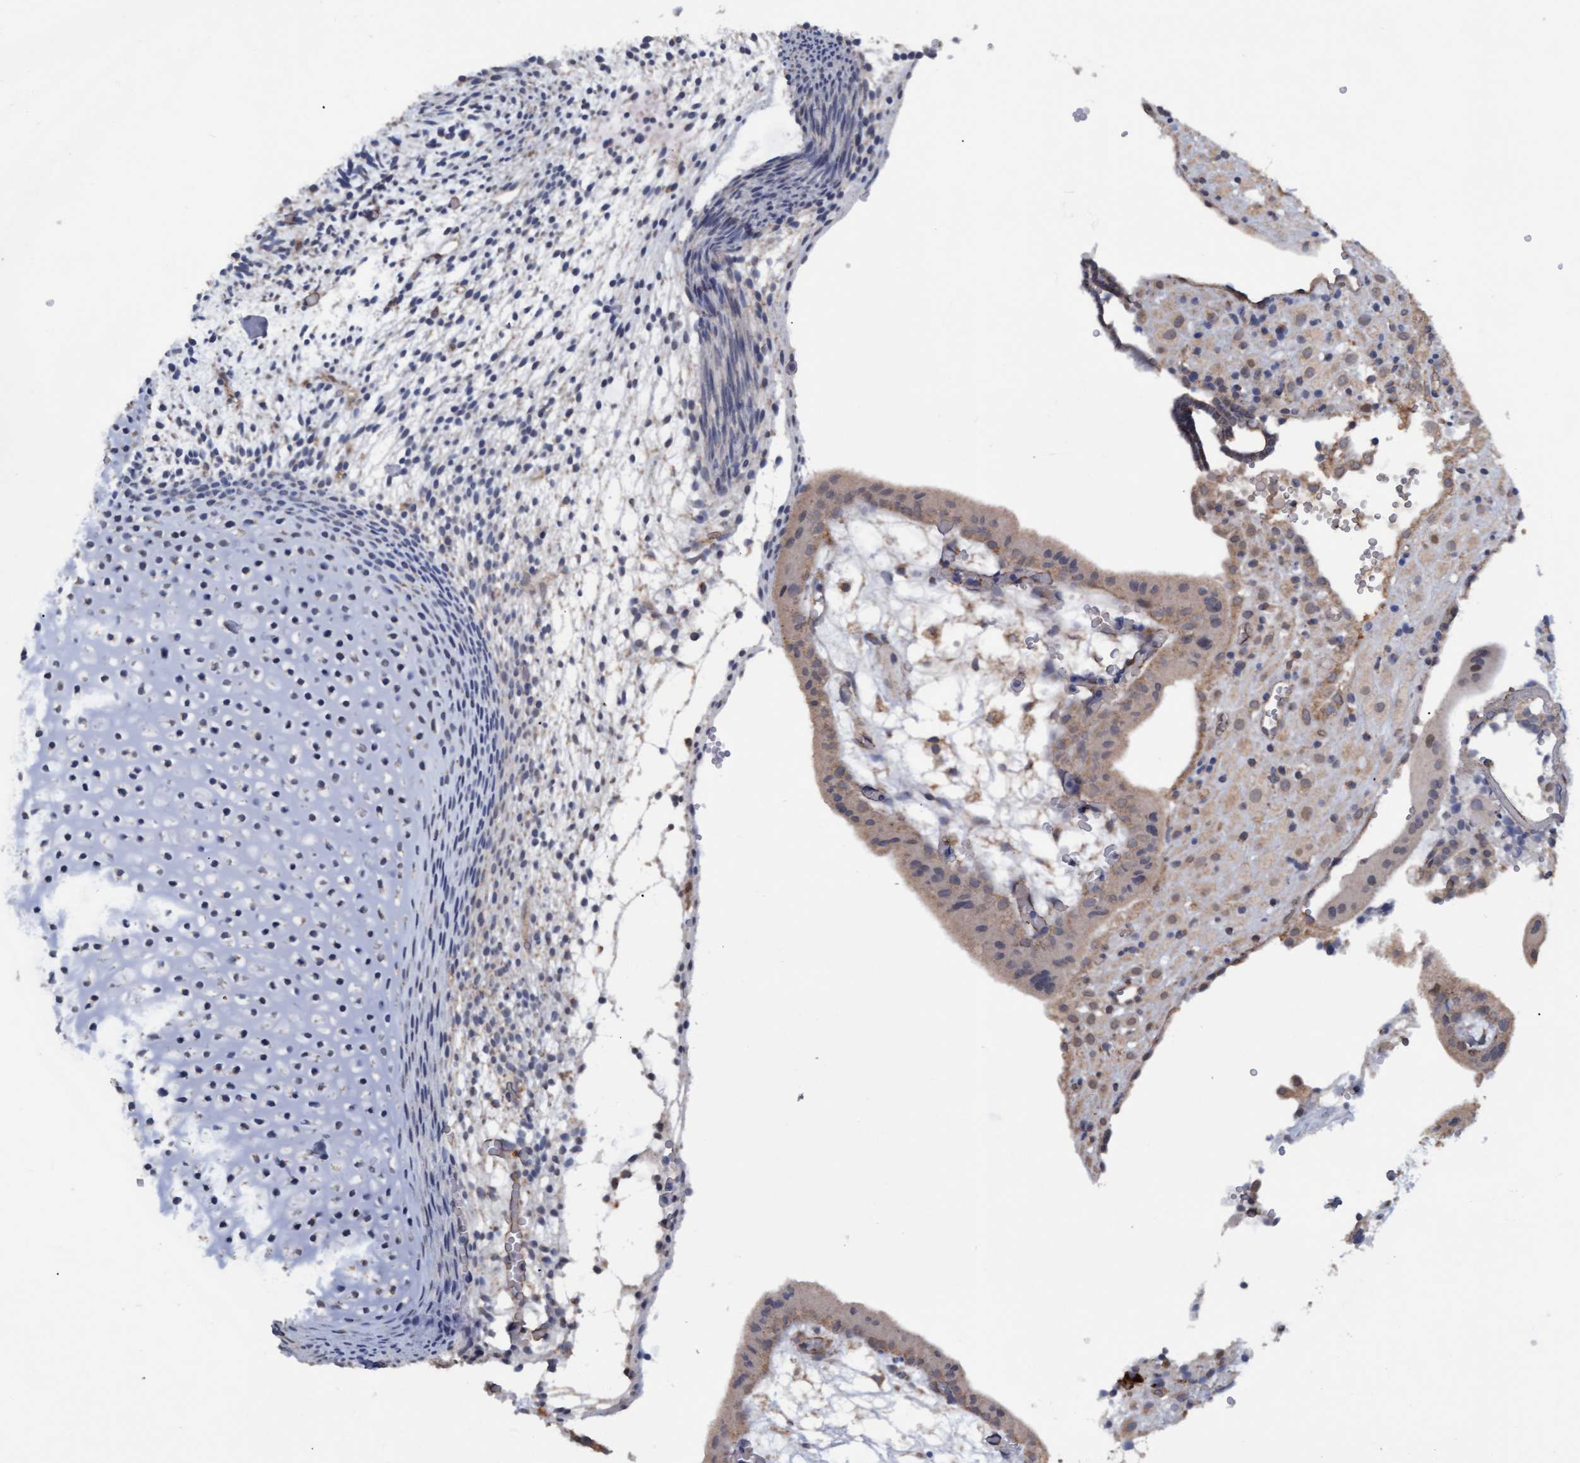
{"staining": {"intensity": "weak", "quantity": ">75%", "location": "cytoplasmic/membranous"}, "tissue": "placenta", "cell_type": "Trophoblastic cells", "image_type": "normal", "snomed": [{"axis": "morphology", "description": "Normal tissue, NOS"}, {"axis": "topography", "description": "Placenta"}], "caption": "Placenta stained with DAB (3,3'-diaminobenzidine) immunohistochemistry (IHC) reveals low levels of weak cytoplasmic/membranous expression in about >75% of trophoblastic cells. The staining was performed using DAB (3,3'-diaminobenzidine), with brown indicating positive protein expression. Nuclei are stained blue with hematoxylin.", "gene": "MGLL", "patient": {"sex": "female", "age": 18}}